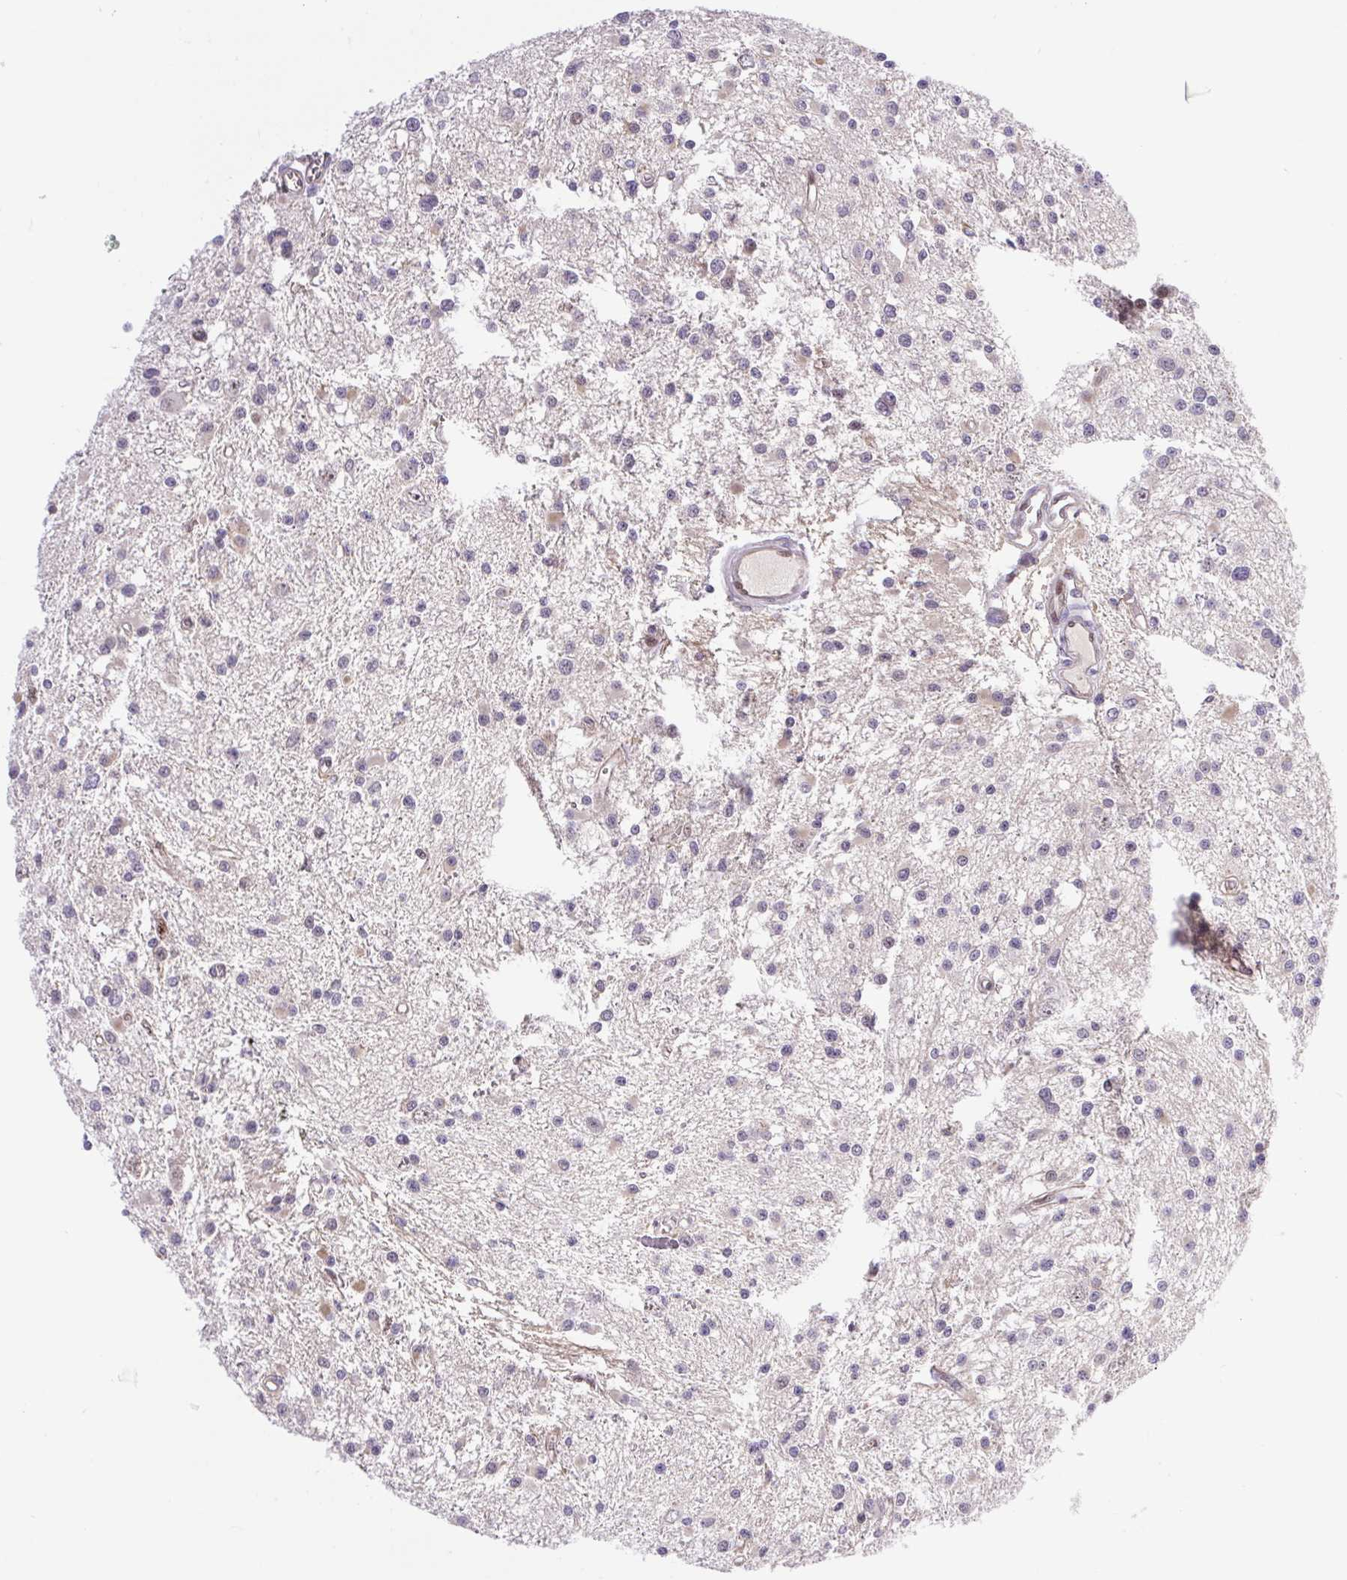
{"staining": {"intensity": "weak", "quantity": "<25%", "location": "cytoplasmic/membranous"}, "tissue": "glioma", "cell_type": "Tumor cells", "image_type": "cancer", "snomed": [{"axis": "morphology", "description": "Glioma, malignant, High grade"}, {"axis": "topography", "description": "Brain"}], "caption": "High magnification brightfield microscopy of malignant glioma (high-grade) stained with DAB (brown) and counterstained with hematoxylin (blue): tumor cells show no significant staining.", "gene": "ERG", "patient": {"sex": "male", "age": 54}}